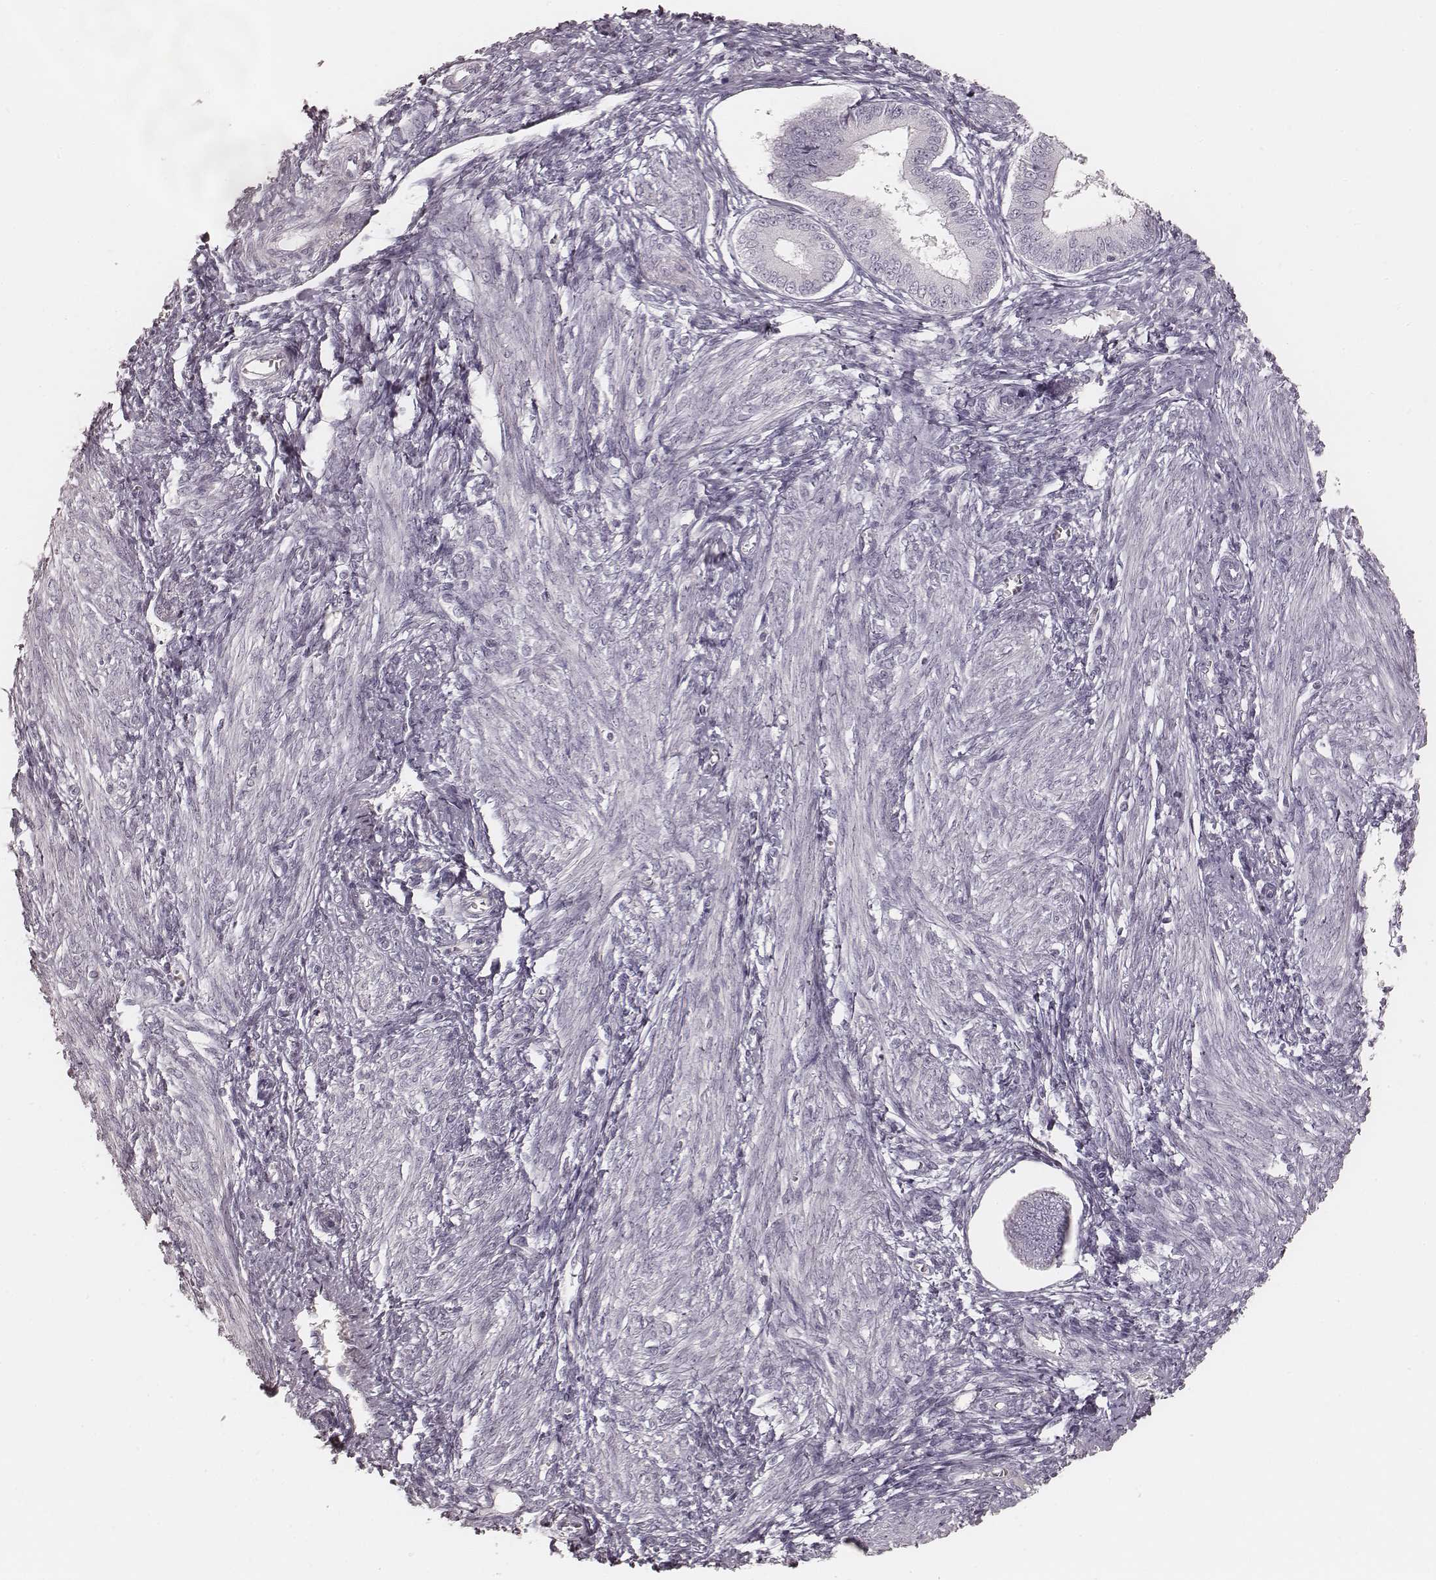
{"staining": {"intensity": "negative", "quantity": "none", "location": "none"}, "tissue": "endometrium", "cell_type": "Cells in endometrial stroma", "image_type": "normal", "snomed": [{"axis": "morphology", "description": "Normal tissue, NOS"}, {"axis": "topography", "description": "Endometrium"}], "caption": "This is an IHC photomicrograph of benign human endometrium. There is no expression in cells in endometrial stroma.", "gene": "KRT26", "patient": {"sex": "female", "age": 42}}